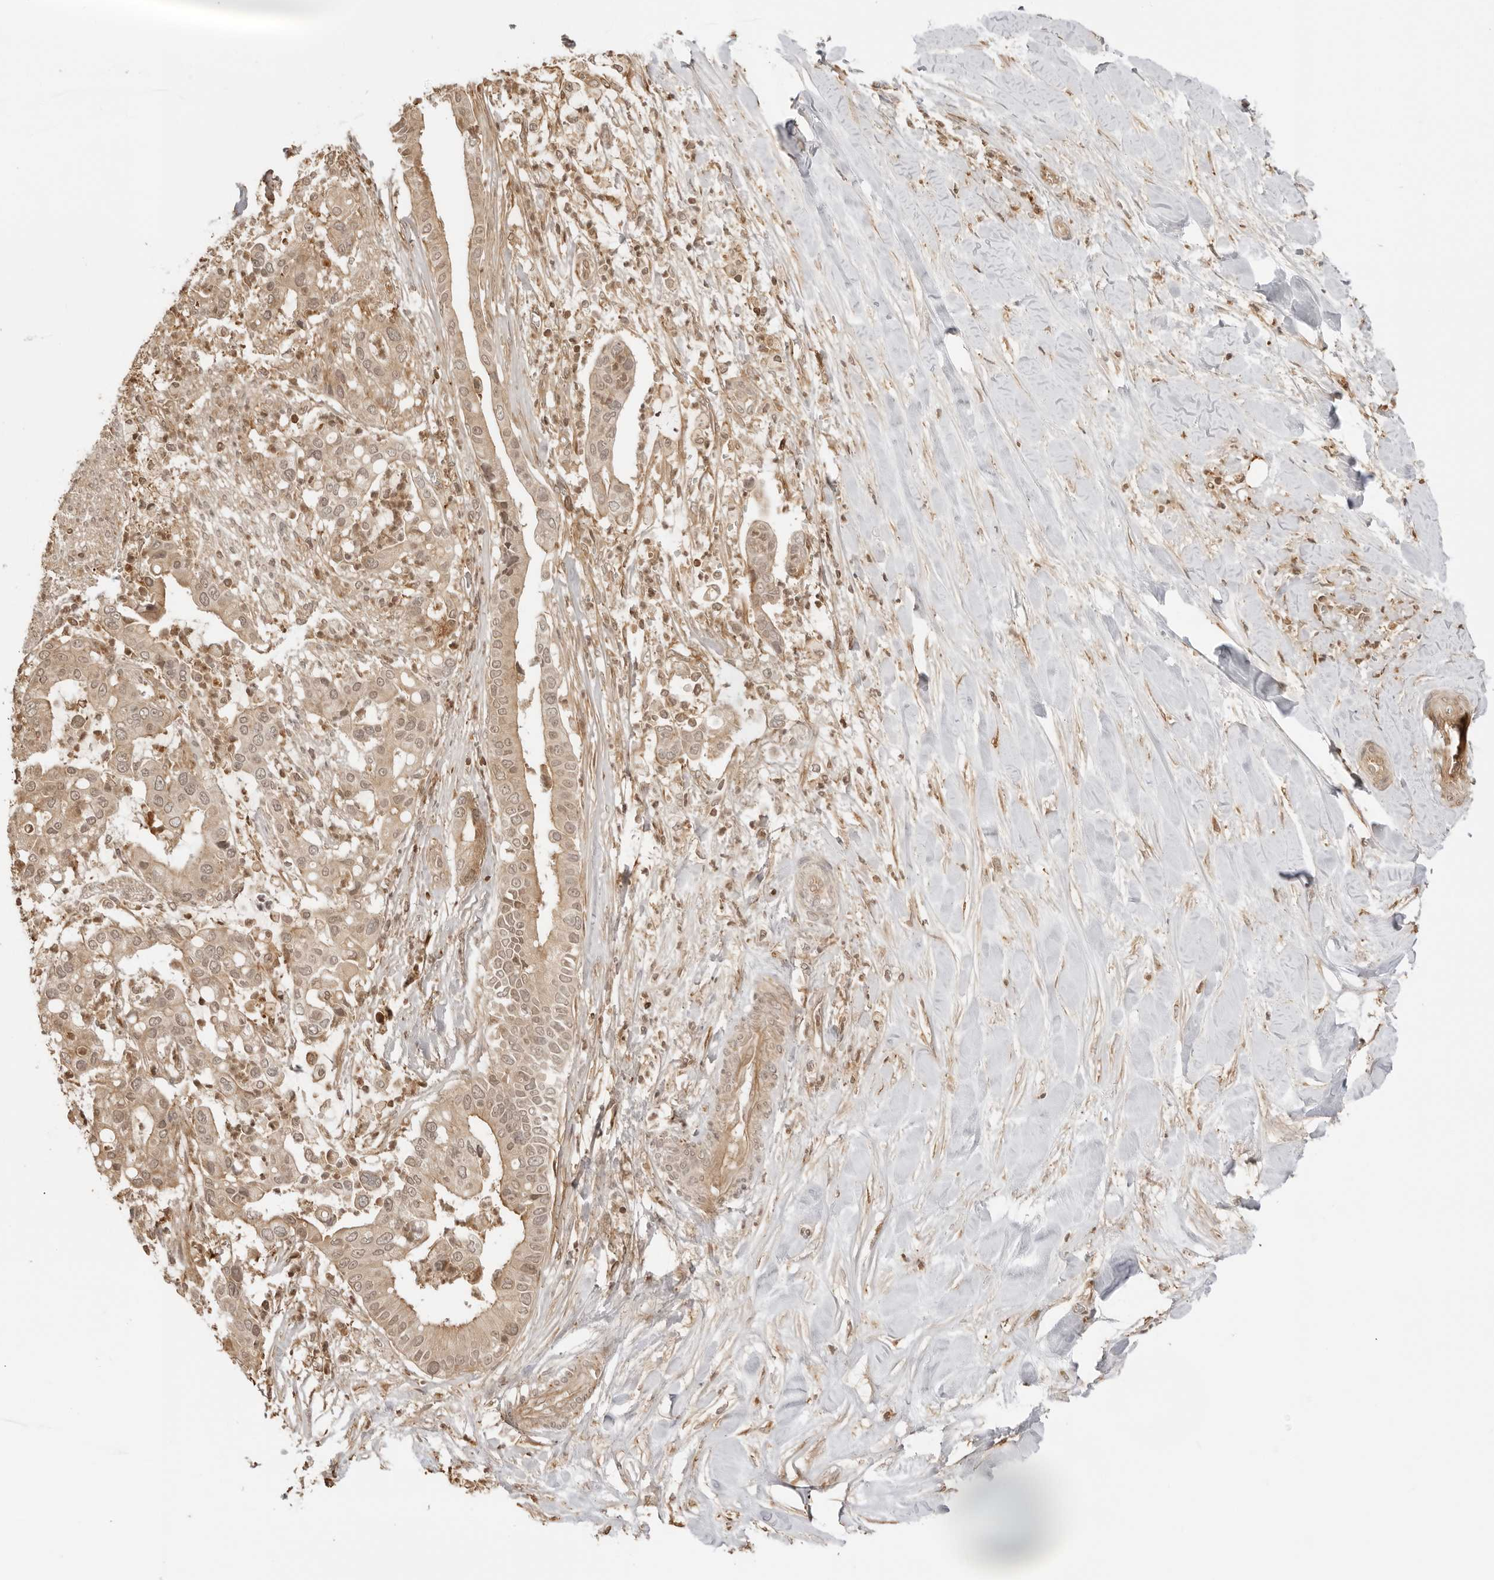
{"staining": {"intensity": "weak", "quantity": ">75%", "location": "cytoplasmic/membranous"}, "tissue": "liver cancer", "cell_type": "Tumor cells", "image_type": "cancer", "snomed": [{"axis": "morphology", "description": "Cholangiocarcinoma"}, {"axis": "topography", "description": "Liver"}], "caption": "Immunohistochemistry image of neoplastic tissue: liver cancer stained using immunohistochemistry (IHC) demonstrates low levels of weak protein expression localized specifically in the cytoplasmic/membranous of tumor cells, appearing as a cytoplasmic/membranous brown color.", "gene": "IKBKE", "patient": {"sex": "female", "age": 54}}